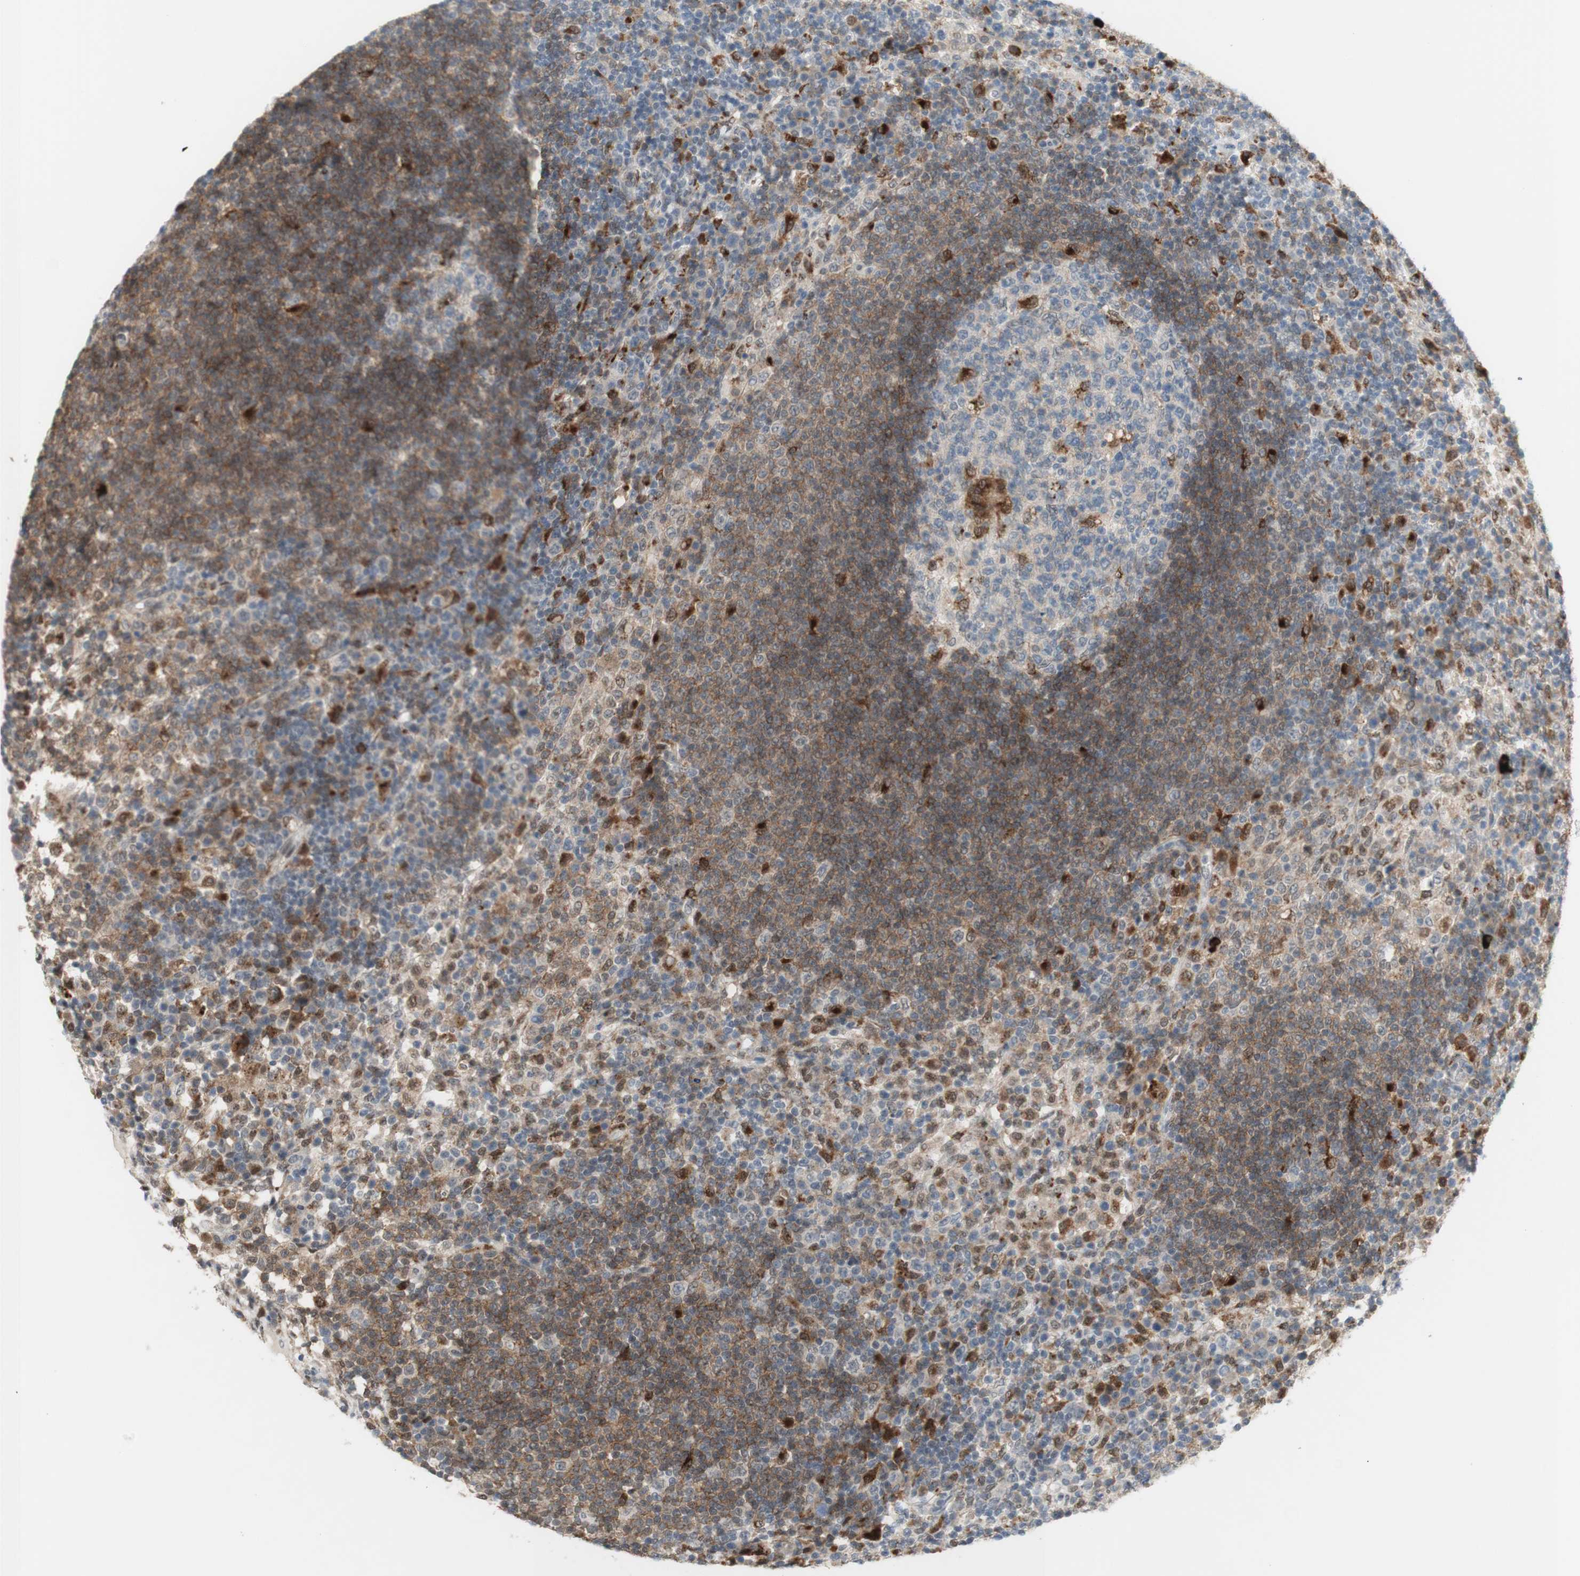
{"staining": {"intensity": "strong", "quantity": "<25%", "location": "cytoplasmic/membranous"}, "tissue": "lymph node", "cell_type": "Germinal center cells", "image_type": "normal", "snomed": [{"axis": "morphology", "description": "Normal tissue, NOS"}, {"axis": "topography", "description": "Lymph node"}], "caption": "A brown stain highlights strong cytoplasmic/membranous expression of a protein in germinal center cells of unremarkable human lymph node.", "gene": "GAPT", "patient": {"sex": "female", "age": 53}}